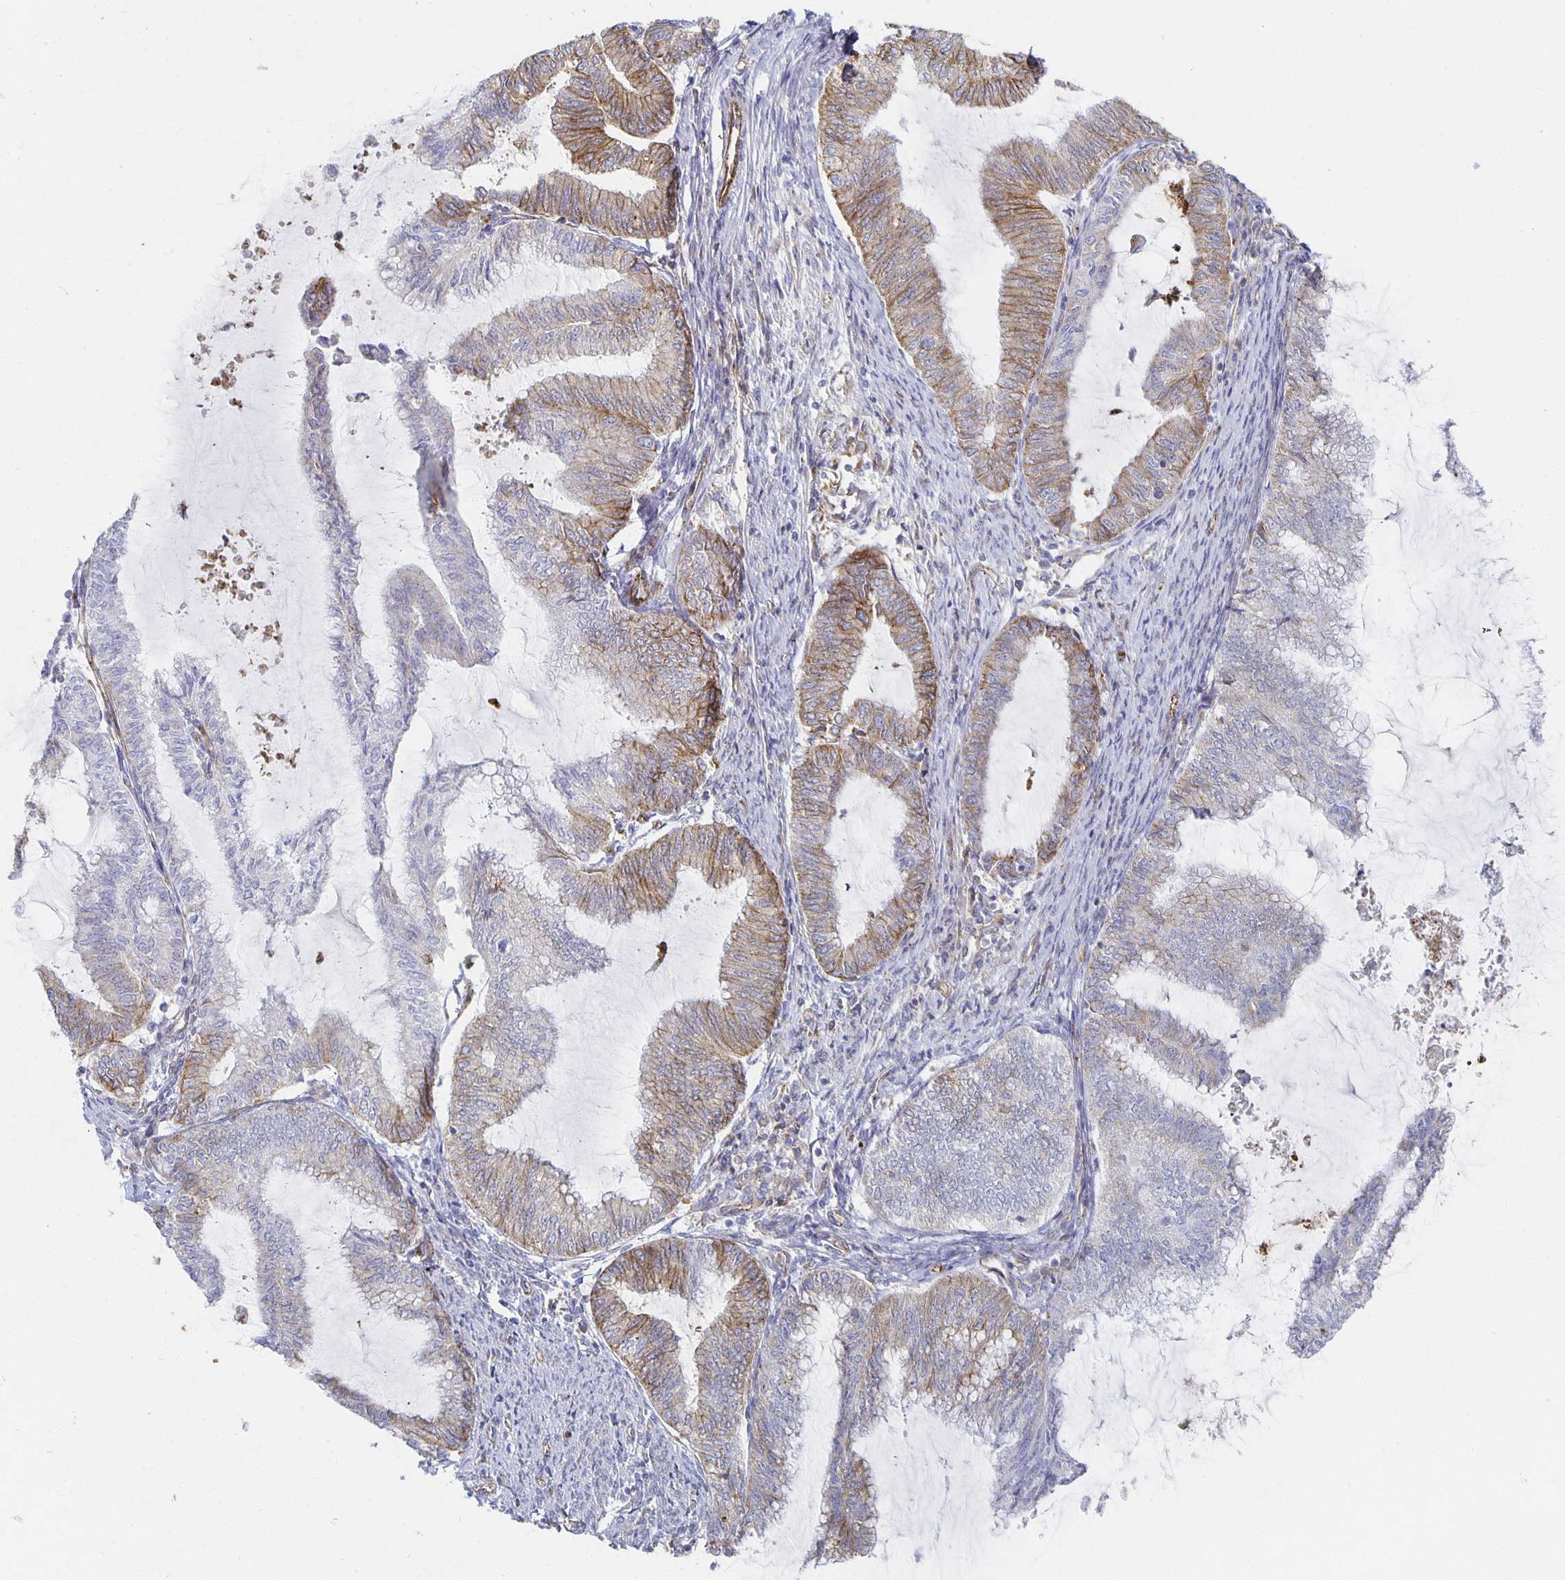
{"staining": {"intensity": "moderate", "quantity": "25%-75%", "location": "cytoplasmic/membranous"}, "tissue": "endometrial cancer", "cell_type": "Tumor cells", "image_type": "cancer", "snomed": [{"axis": "morphology", "description": "Adenocarcinoma, NOS"}, {"axis": "topography", "description": "Endometrium"}], "caption": "Brown immunohistochemical staining in human adenocarcinoma (endometrial) displays moderate cytoplasmic/membranous positivity in approximately 25%-75% of tumor cells.", "gene": "TAAR1", "patient": {"sex": "female", "age": 79}}